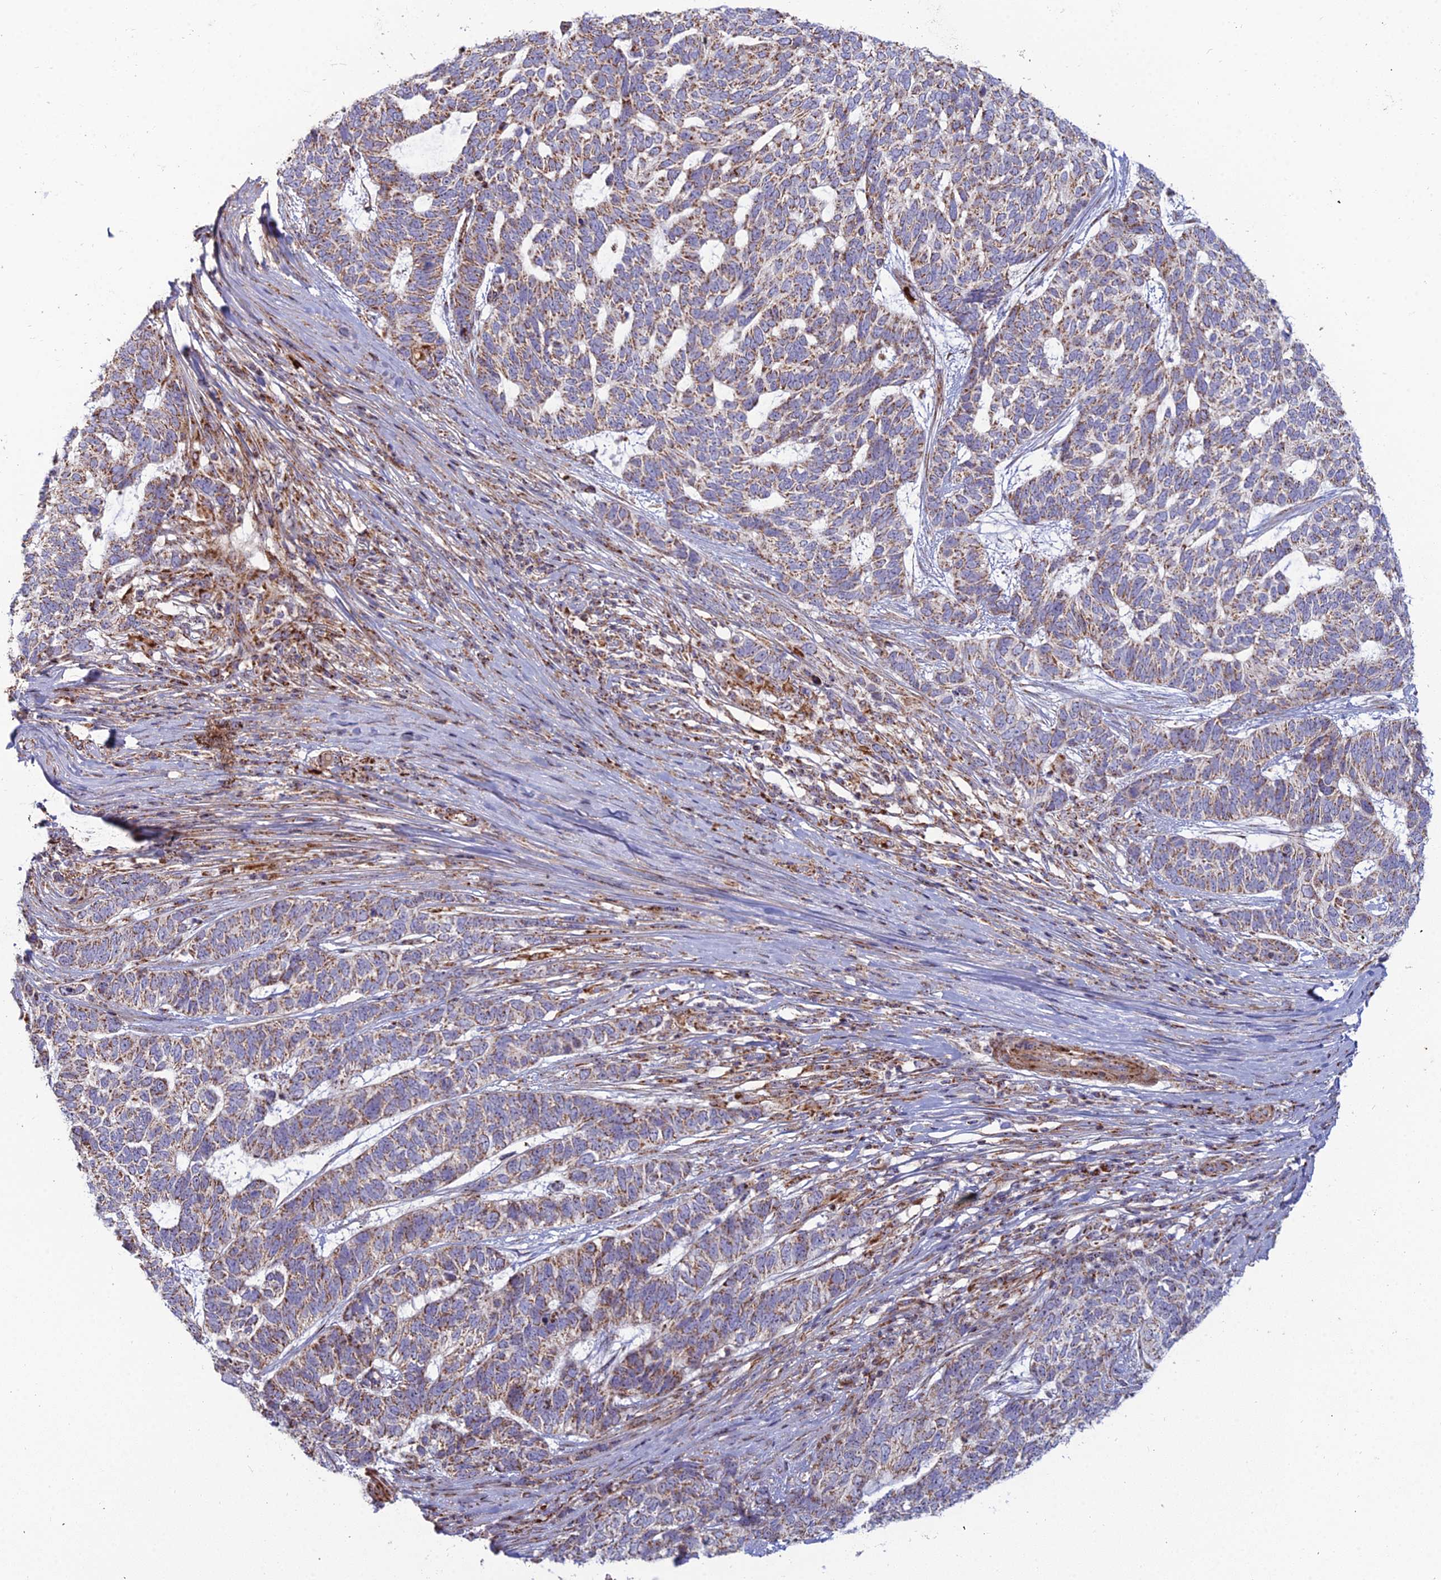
{"staining": {"intensity": "moderate", "quantity": ">75%", "location": "cytoplasmic/membranous"}, "tissue": "skin cancer", "cell_type": "Tumor cells", "image_type": "cancer", "snomed": [{"axis": "morphology", "description": "Basal cell carcinoma"}, {"axis": "topography", "description": "Skin"}], "caption": "DAB (3,3'-diaminobenzidine) immunohistochemical staining of skin basal cell carcinoma reveals moderate cytoplasmic/membranous protein positivity in approximately >75% of tumor cells.", "gene": "SLC35F4", "patient": {"sex": "female", "age": 65}}